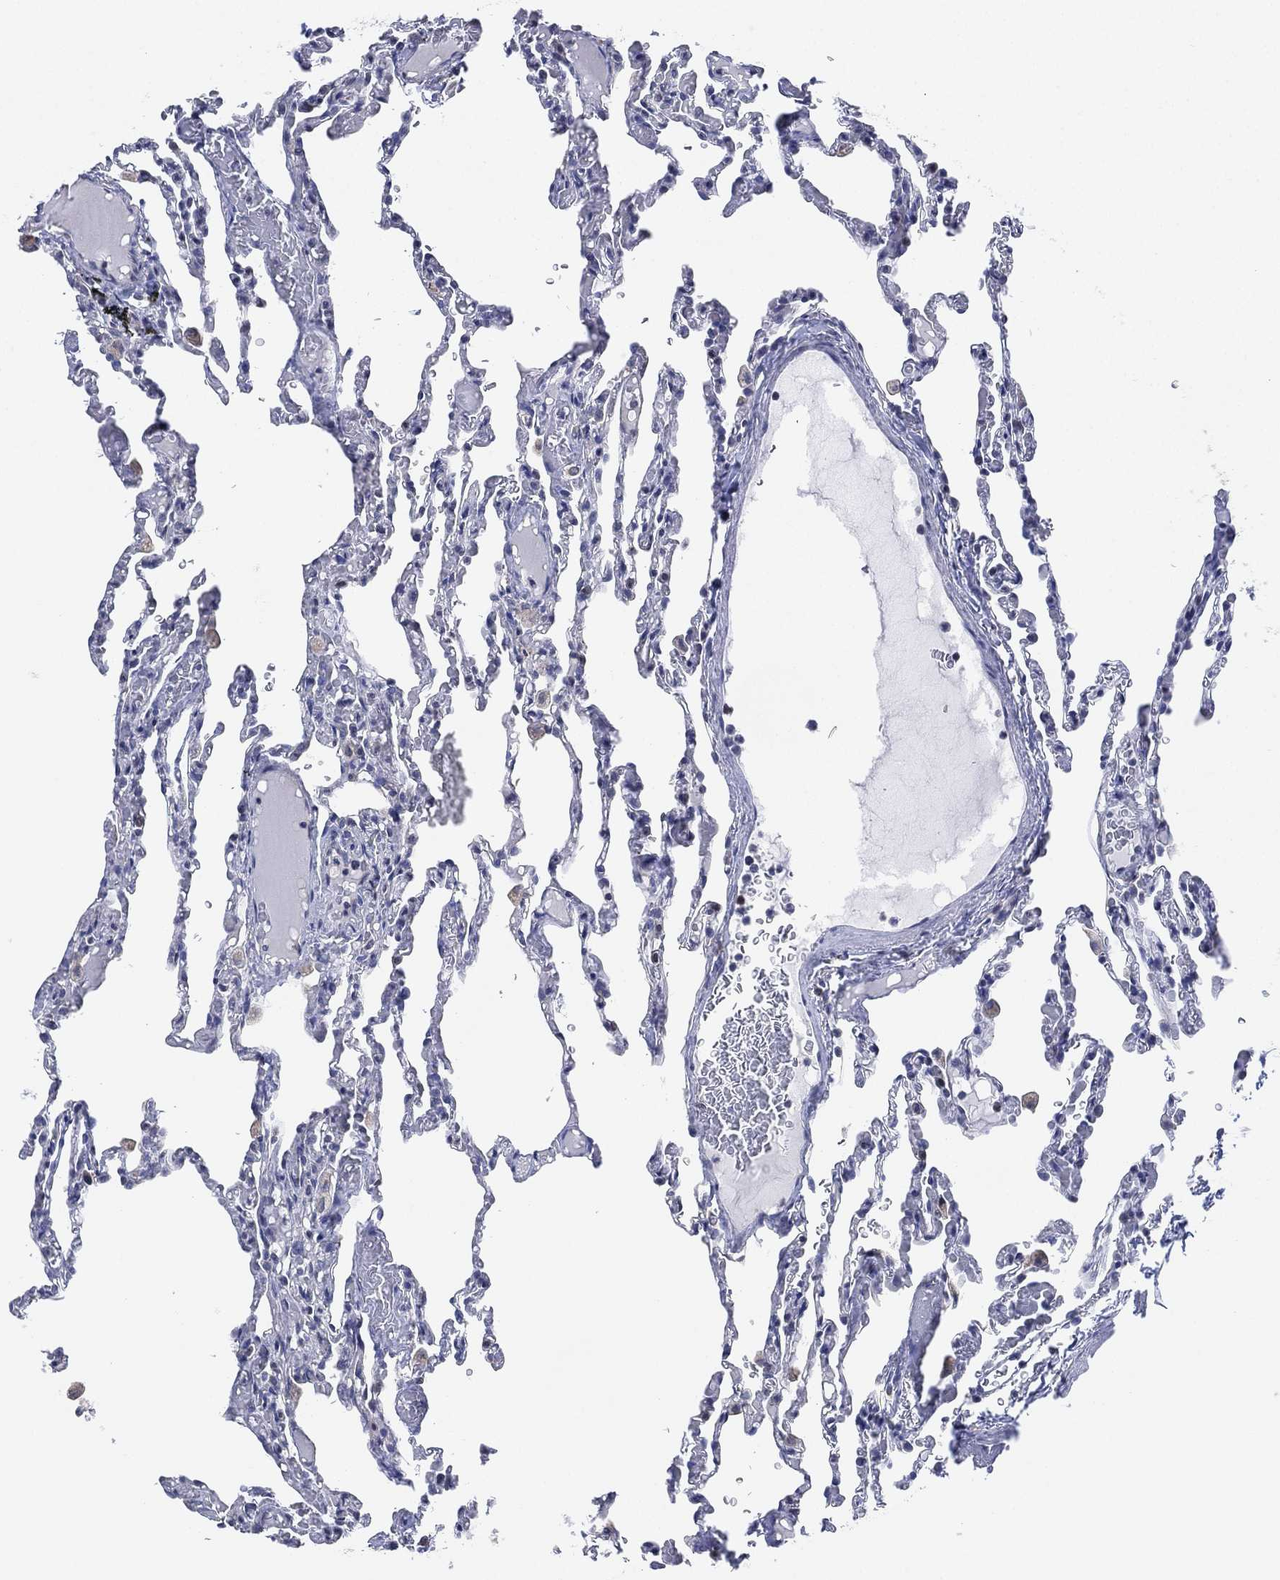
{"staining": {"intensity": "negative", "quantity": "none", "location": "none"}, "tissue": "lung", "cell_type": "Alveolar cells", "image_type": "normal", "snomed": [{"axis": "morphology", "description": "Normal tissue, NOS"}, {"axis": "topography", "description": "Lung"}], "caption": "This is an IHC image of unremarkable human lung. There is no expression in alveolar cells.", "gene": "CFTR", "patient": {"sex": "female", "age": 43}}